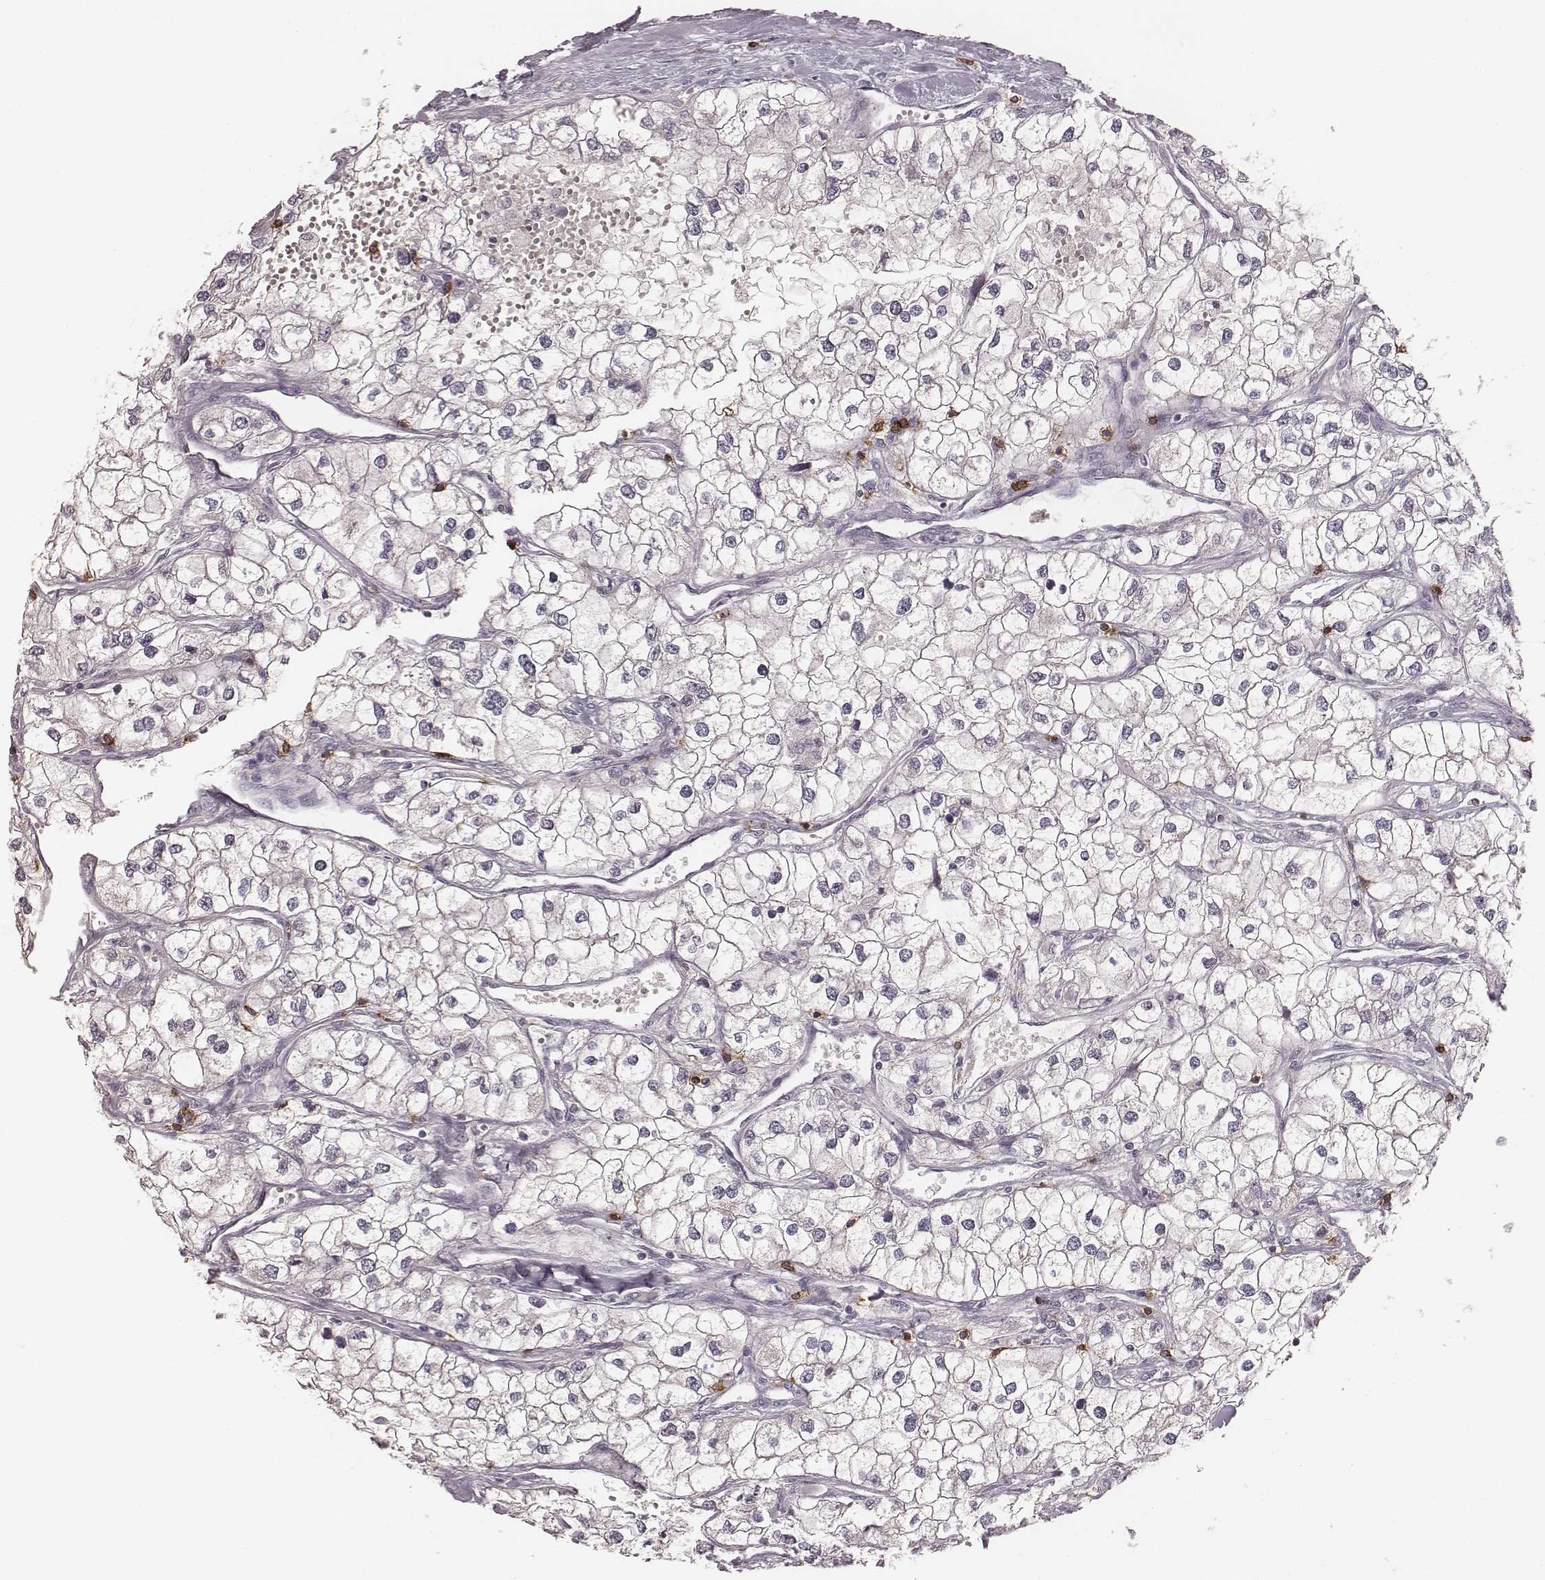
{"staining": {"intensity": "negative", "quantity": "none", "location": "none"}, "tissue": "renal cancer", "cell_type": "Tumor cells", "image_type": "cancer", "snomed": [{"axis": "morphology", "description": "Adenocarcinoma, NOS"}, {"axis": "topography", "description": "Kidney"}], "caption": "Tumor cells show no significant protein expression in renal adenocarcinoma.", "gene": "CD8A", "patient": {"sex": "male", "age": 59}}